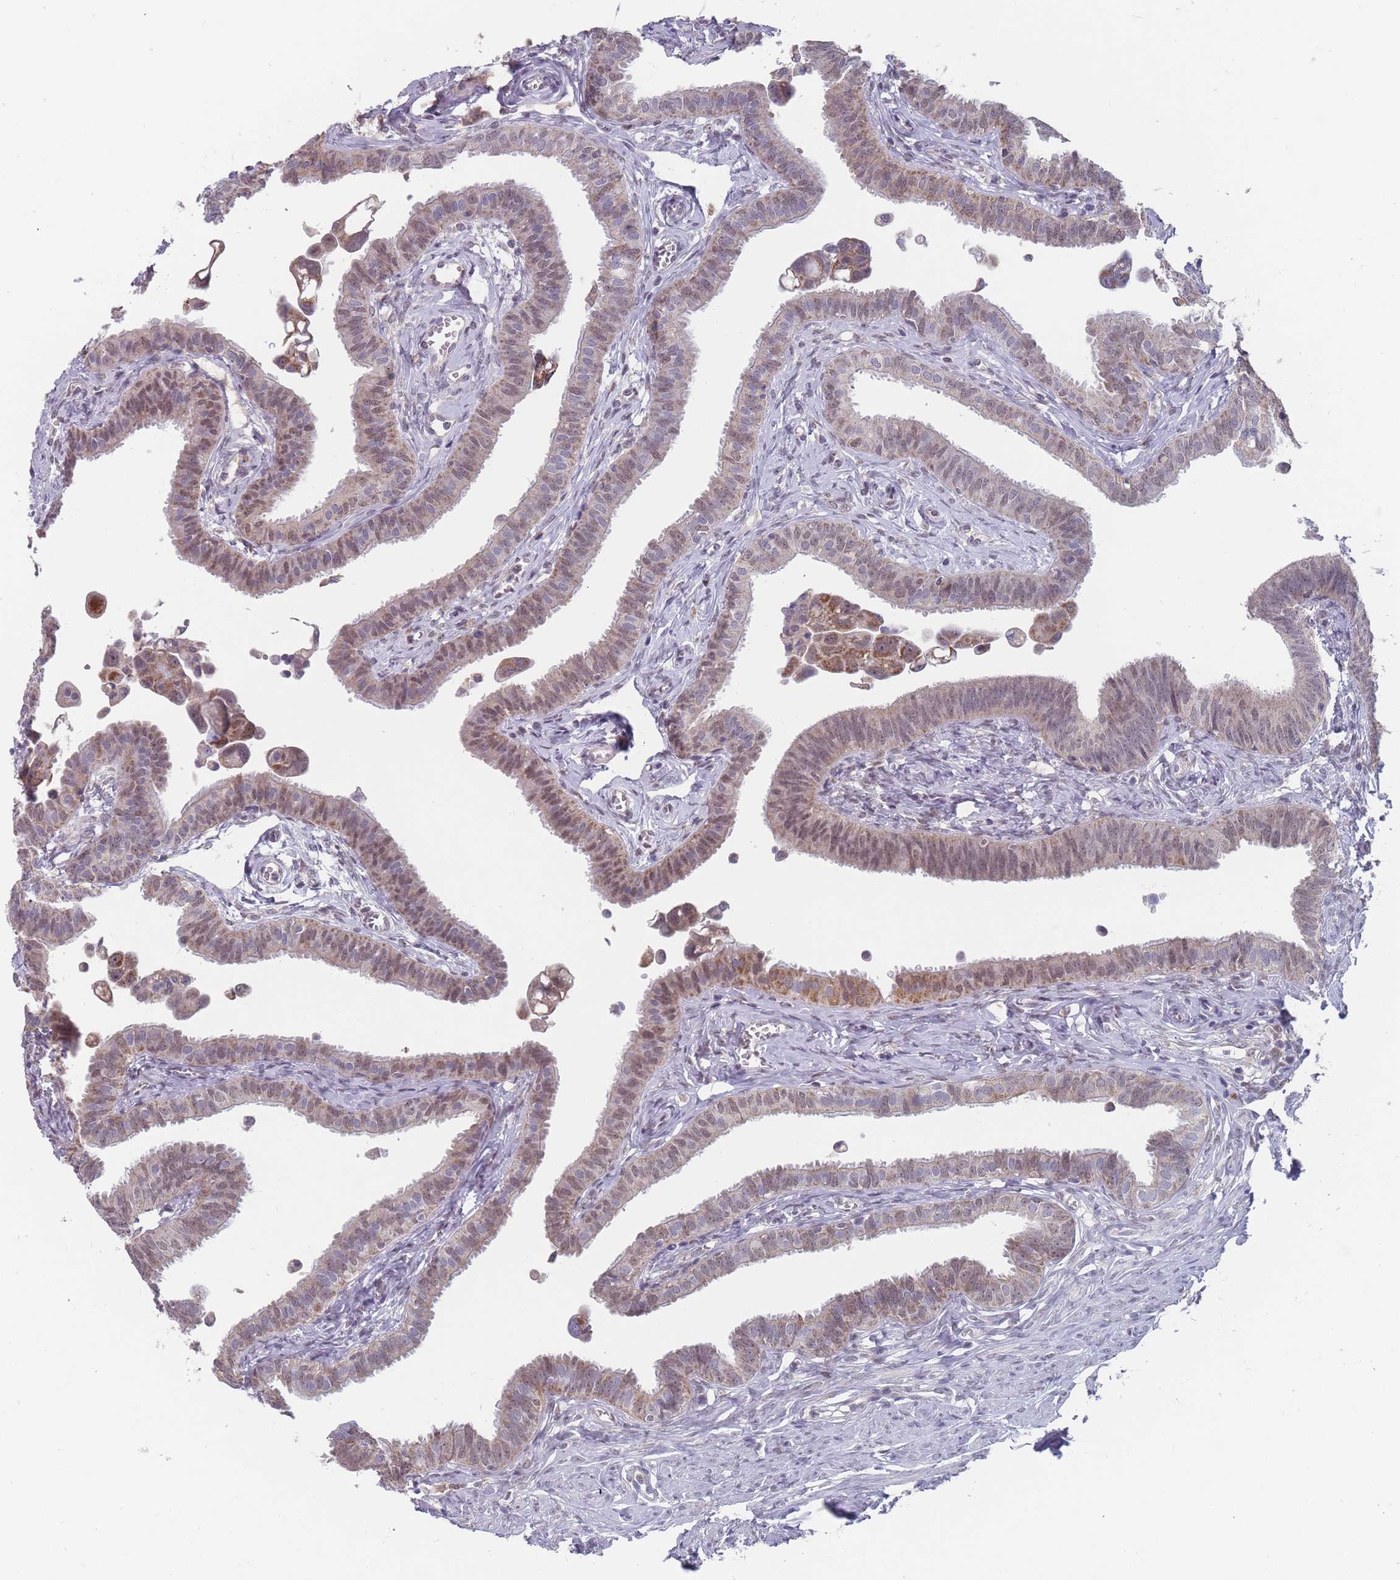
{"staining": {"intensity": "moderate", "quantity": "25%-75%", "location": "cytoplasmic/membranous,nuclear"}, "tissue": "fallopian tube", "cell_type": "Glandular cells", "image_type": "normal", "snomed": [{"axis": "morphology", "description": "Normal tissue, NOS"}, {"axis": "morphology", "description": "Carcinoma, NOS"}, {"axis": "topography", "description": "Fallopian tube"}, {"axis": "topography", "description": "Ovary"}], "caption": "DAB (3,3'-diaminobenzidine) immunohistochemical staining of benign fallopian tube displays moderate cytoplasmic/membranous,nuclear protein expression in about 25%-75% of glandular cells. The staining was performed using DAB to visualize the protein expression in brown, while the nuclei were stained in blue with hematoxylin (Magnification: 20x).", "gene": "PEX7", "patient": {"sex": "female", "age": 59}}